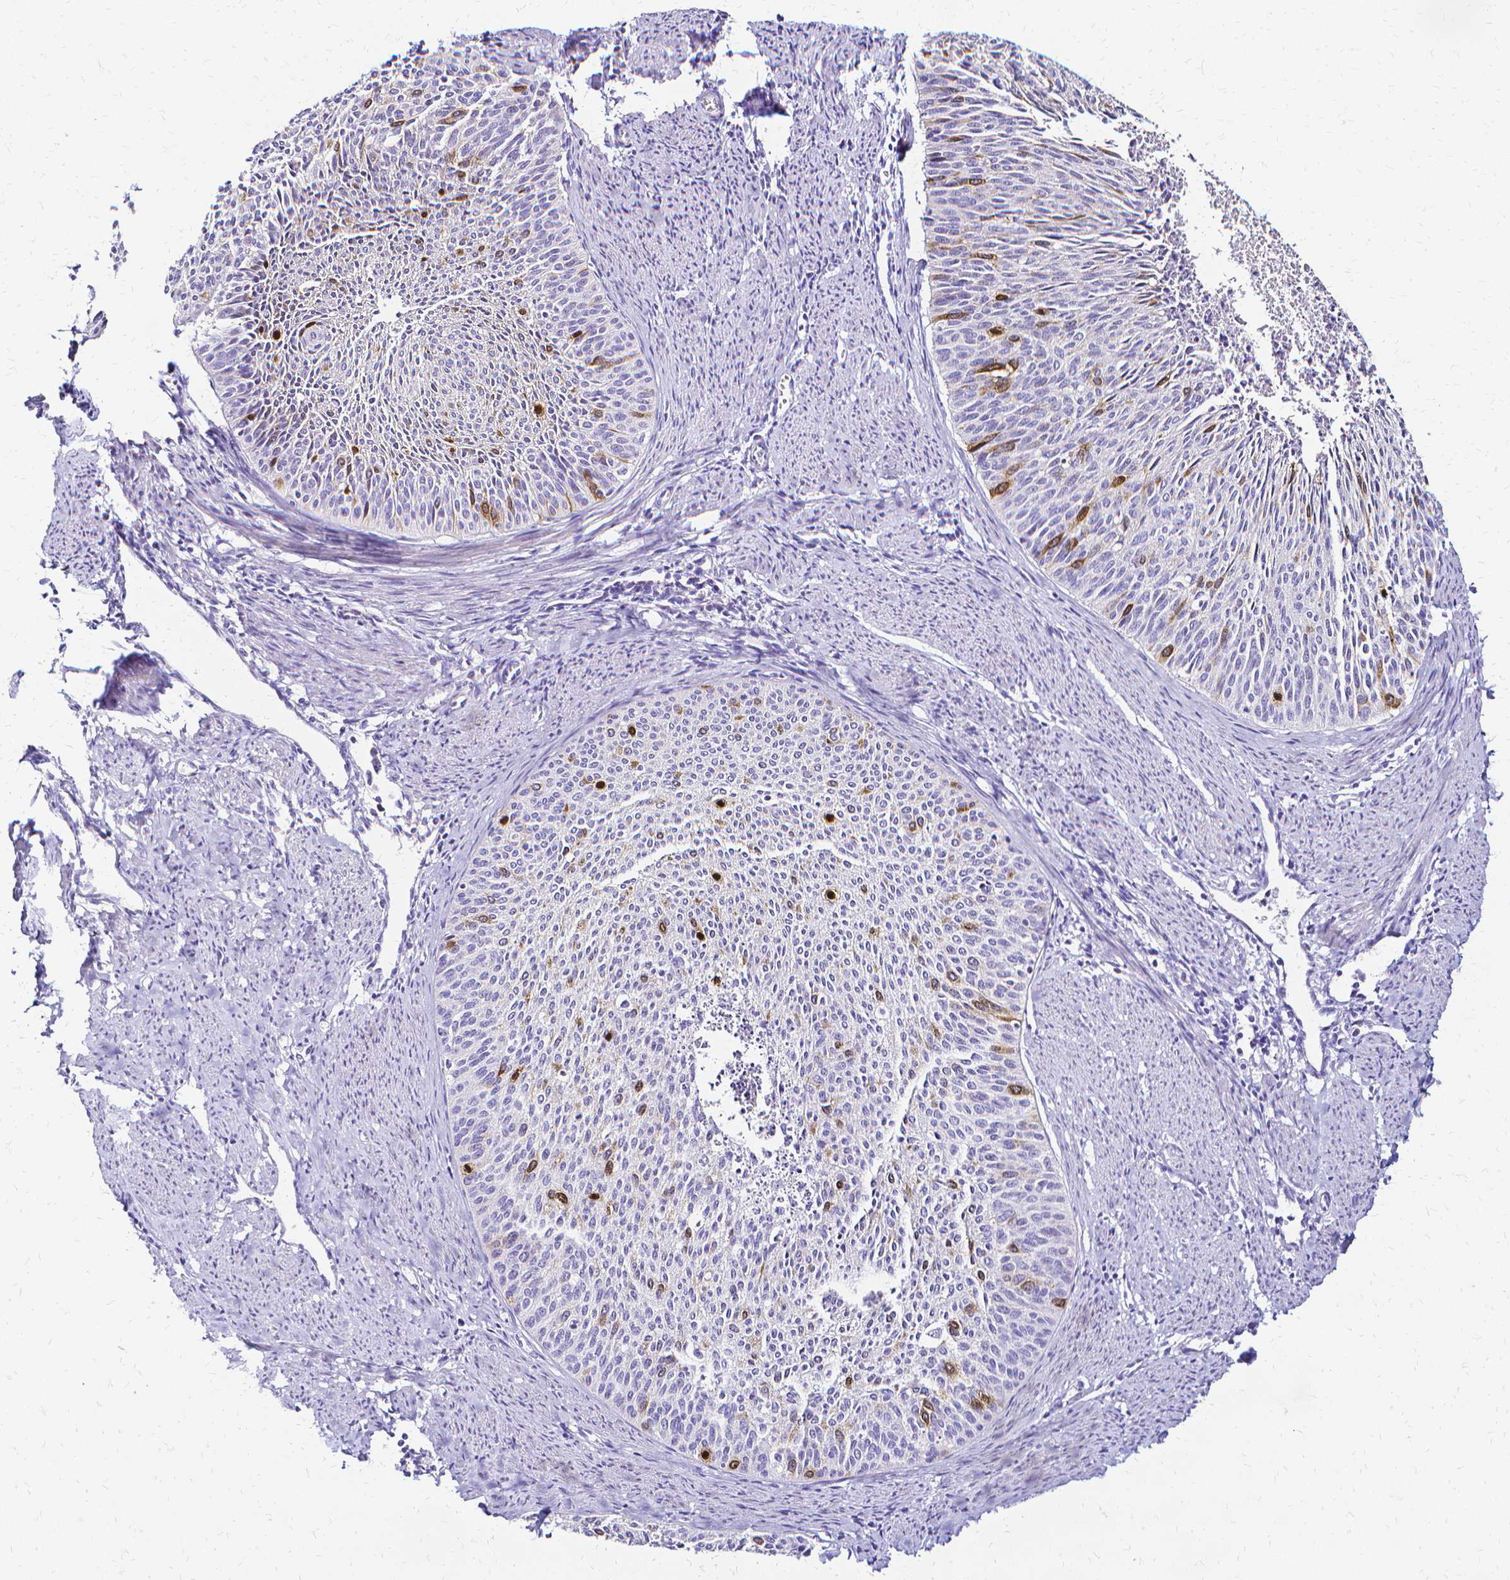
{"staining": {"intensity": "strong", "quantity": "<25%", "location": "cytoplasmic/membranous"}, "tissue": "cervical cancer", "cell_type": "Tumor cells", "image_type": "cancer", "snomed": [{"axis": "morphology", "description": "Squamous cell carcinoma, NOS"}, {"axis": "topography", "description": "Cervix"}], "caption": "Squamous cell carcinoma (cervical) stained with immunohistochemistry (IHC) demonstrates strong cytoplasmic/membranous staining in approximately <25% of tumor cells.", "gene": "CCNB1", "patient": {"sex": "female", "age": 55}}